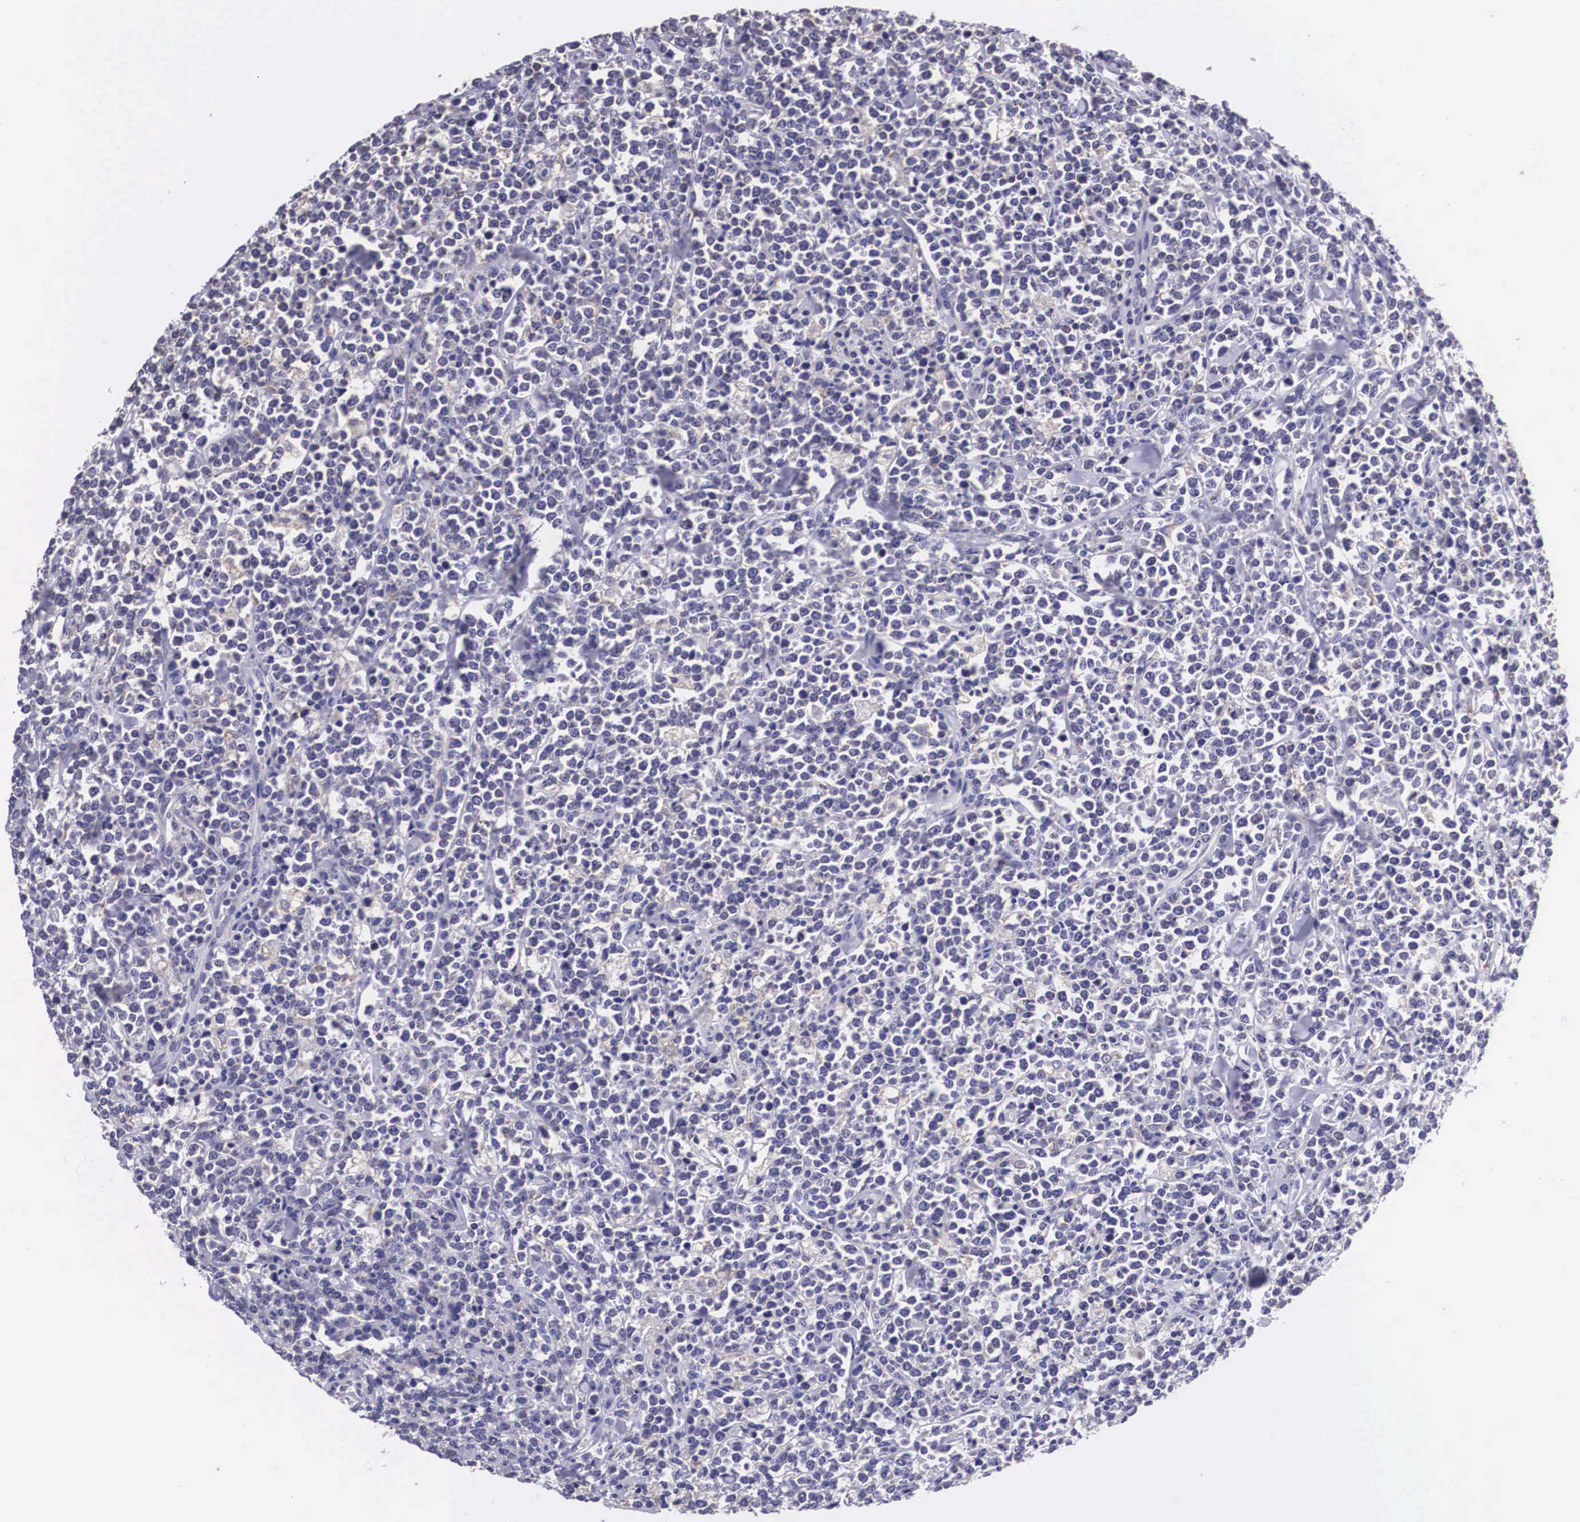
{"staining": {"intensity": "negative", "quantity": "none", "location": "none"}, "tissue": "lymphoma", "cell_type": "Tumor cells", "image_type": "cancer", "snomed": [{"axis": "morphology", "description": "Malignant lymphoma, non-Hodgkin's type, High grade"}, {"axis": "topography", "description": "Small intestine"}, {"axis": "topography", "description": "Colon"}], "caption": "Lymphoma stained for a protein using IHC displays no staining tumor cells.", "gene": "ARG2", "patient": {"sex": "male", "age": 8}}